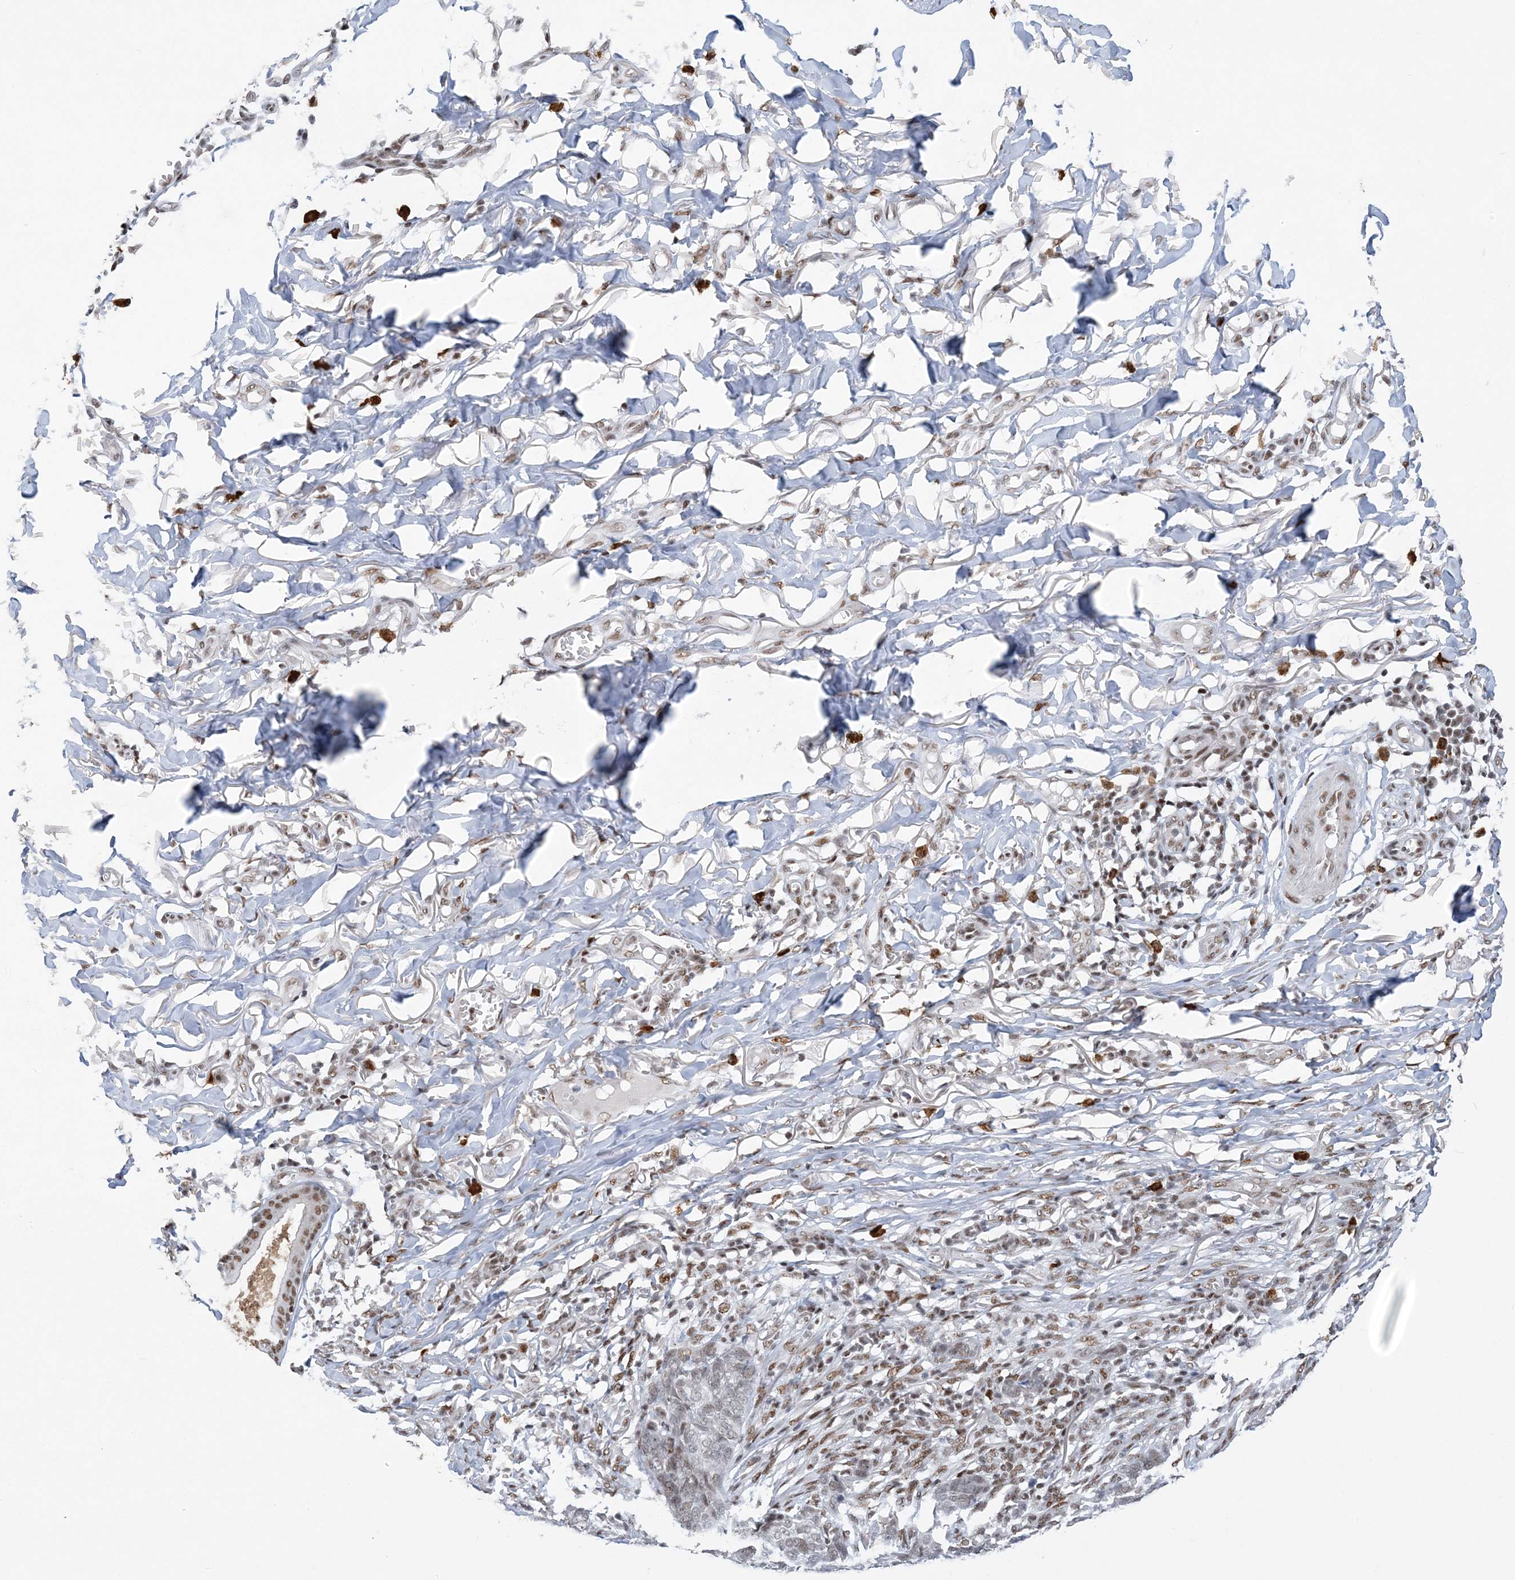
{"staining": {"intensity": "weak", "quantity": "<25%", "location": "nuclear"}, "tissue": "skin cancer", "cell_type": "Tumor cells", "image_type": "cancer", "snomed": [{"axis": "morphology", "description": "Basal cell carcinoma"}, {"axis": "topography", "description": "Skin"}], "caption": "High power microscopy image of an immunohistochemistry image of skin cancer, revealing no significant positivity in tumor cells.", "gene": "ZBTB7A", "patient": {"sex": "male", "age": 85}}